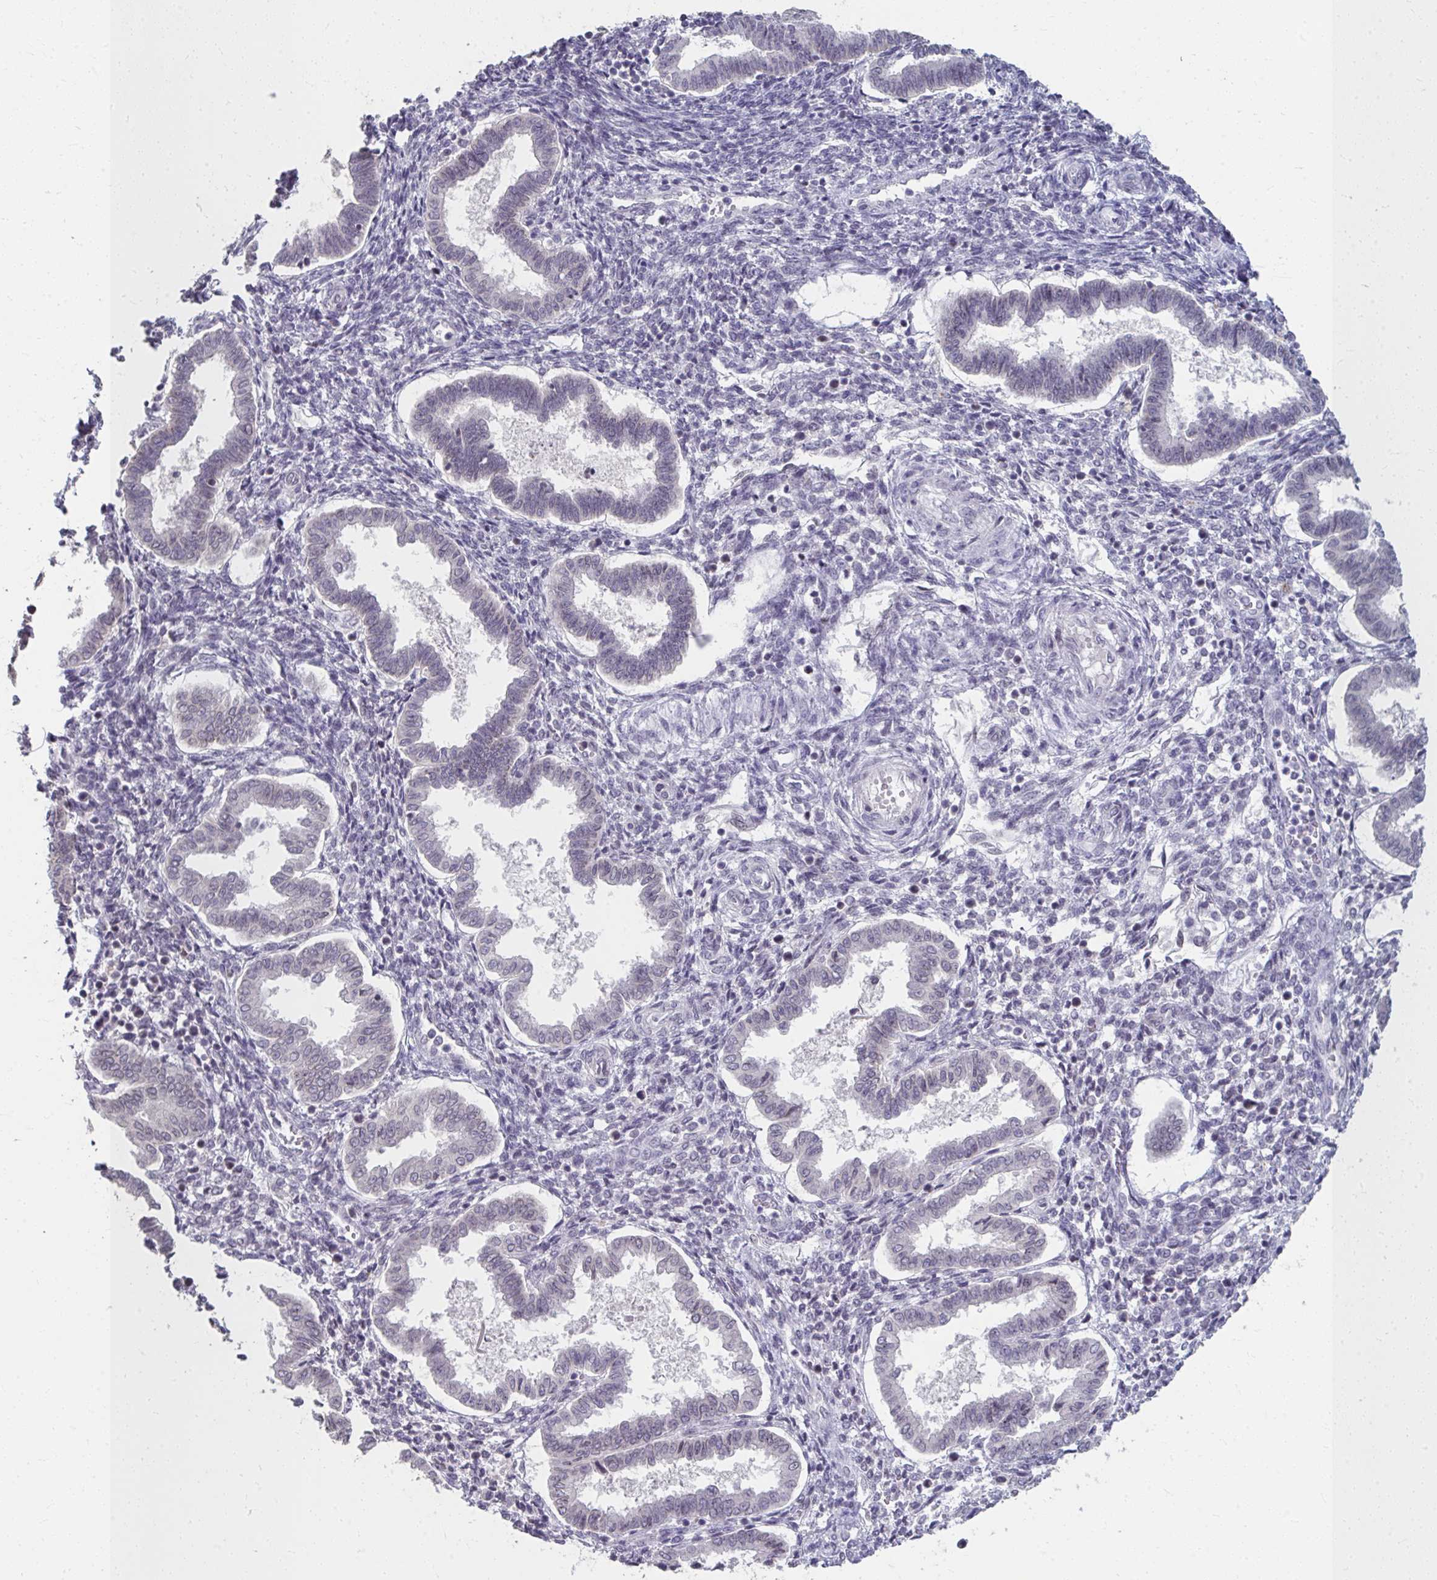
{"staining": {"intensity": "negative", "quantity": "none", "location": "none"}, "tissue": "endometrium", "cell_type": "Cells in endometrial stroma", "image_type": "normal", "snomed": [{"axis": "morphology", "description": "Normal tissue, NOS"}, {"axis": "topography", "description": "Endometrium"}], "caption": "Cells in endometrial stroma are negative for protein expression in unremarkable human endometrium.", "gene": "NUP133", "patient": {"sex": "female", "age": 24}}